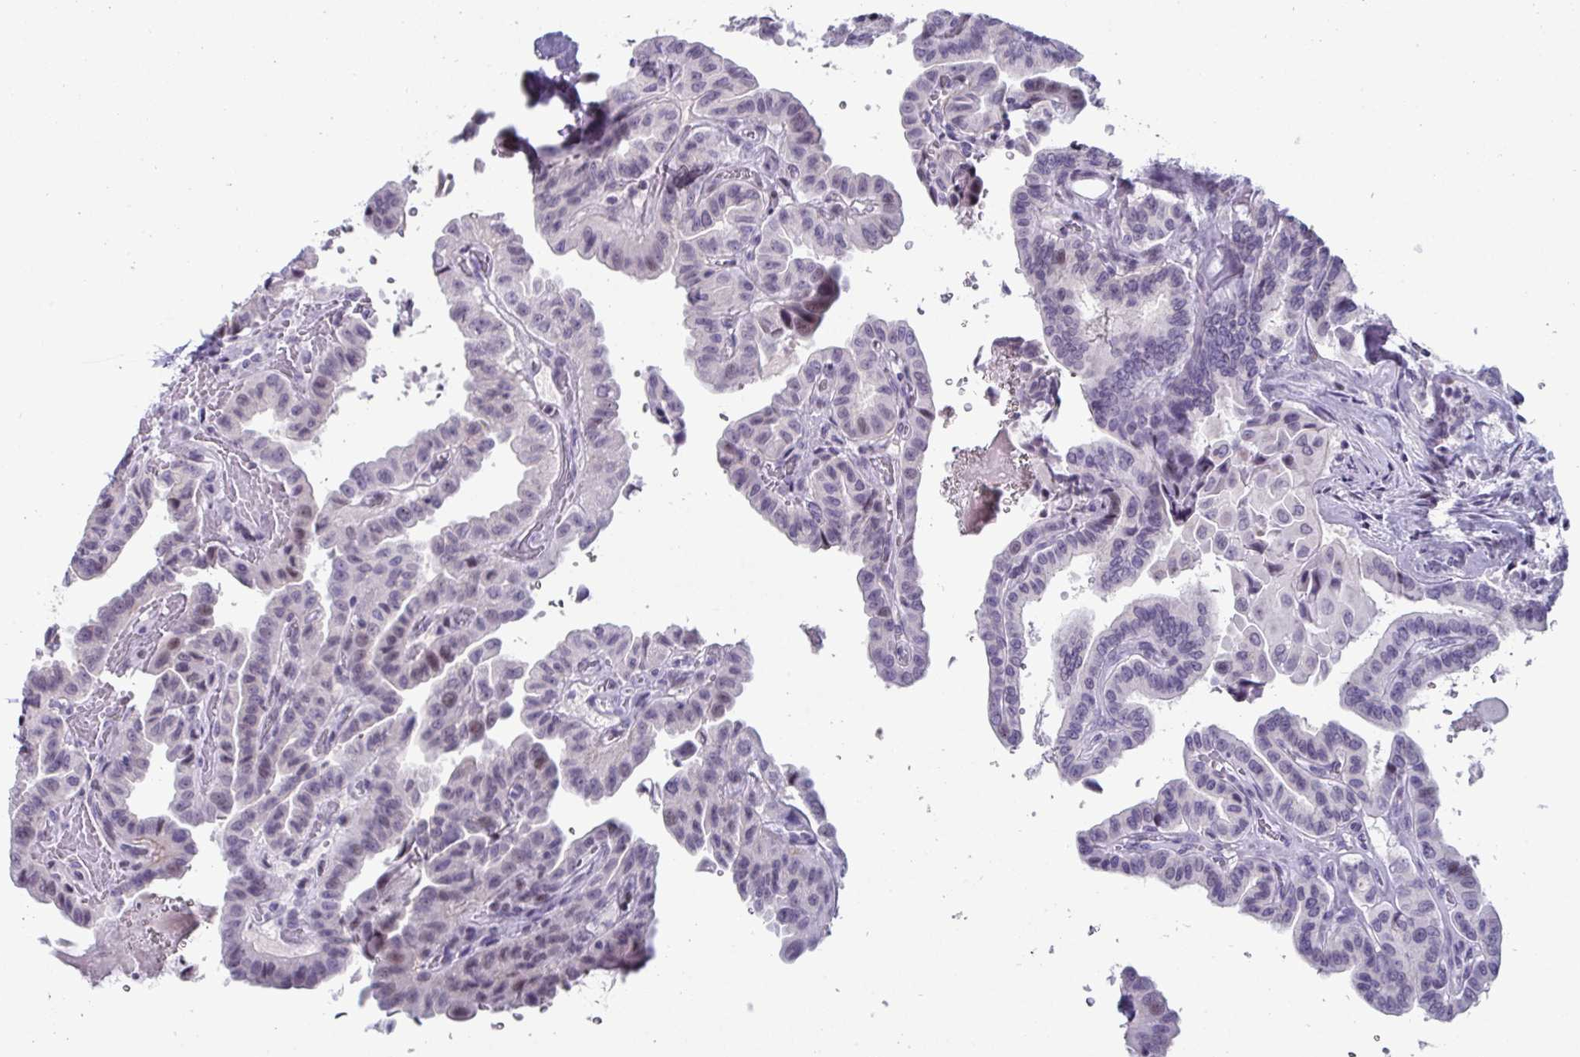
{"staining": {"intensity": "weak", "quantity": "<25%", "location": "nuclear"}, "tissue": "thyroid cancer", "cell_type": "Tumor cells", "image_type": "cancer", "snomed": [{"axis": "morphology", "description": "Papillary adenocarcinoma, NOS"}, {"axis": "topography", "description": "Thyroid gland"}], "caption": "This is an IHC micrograph of thyroid cancer. There is no positivity in tumor cells.", "gene": "VSIG10L", "patient": {"sex": "male", "age": 87}}